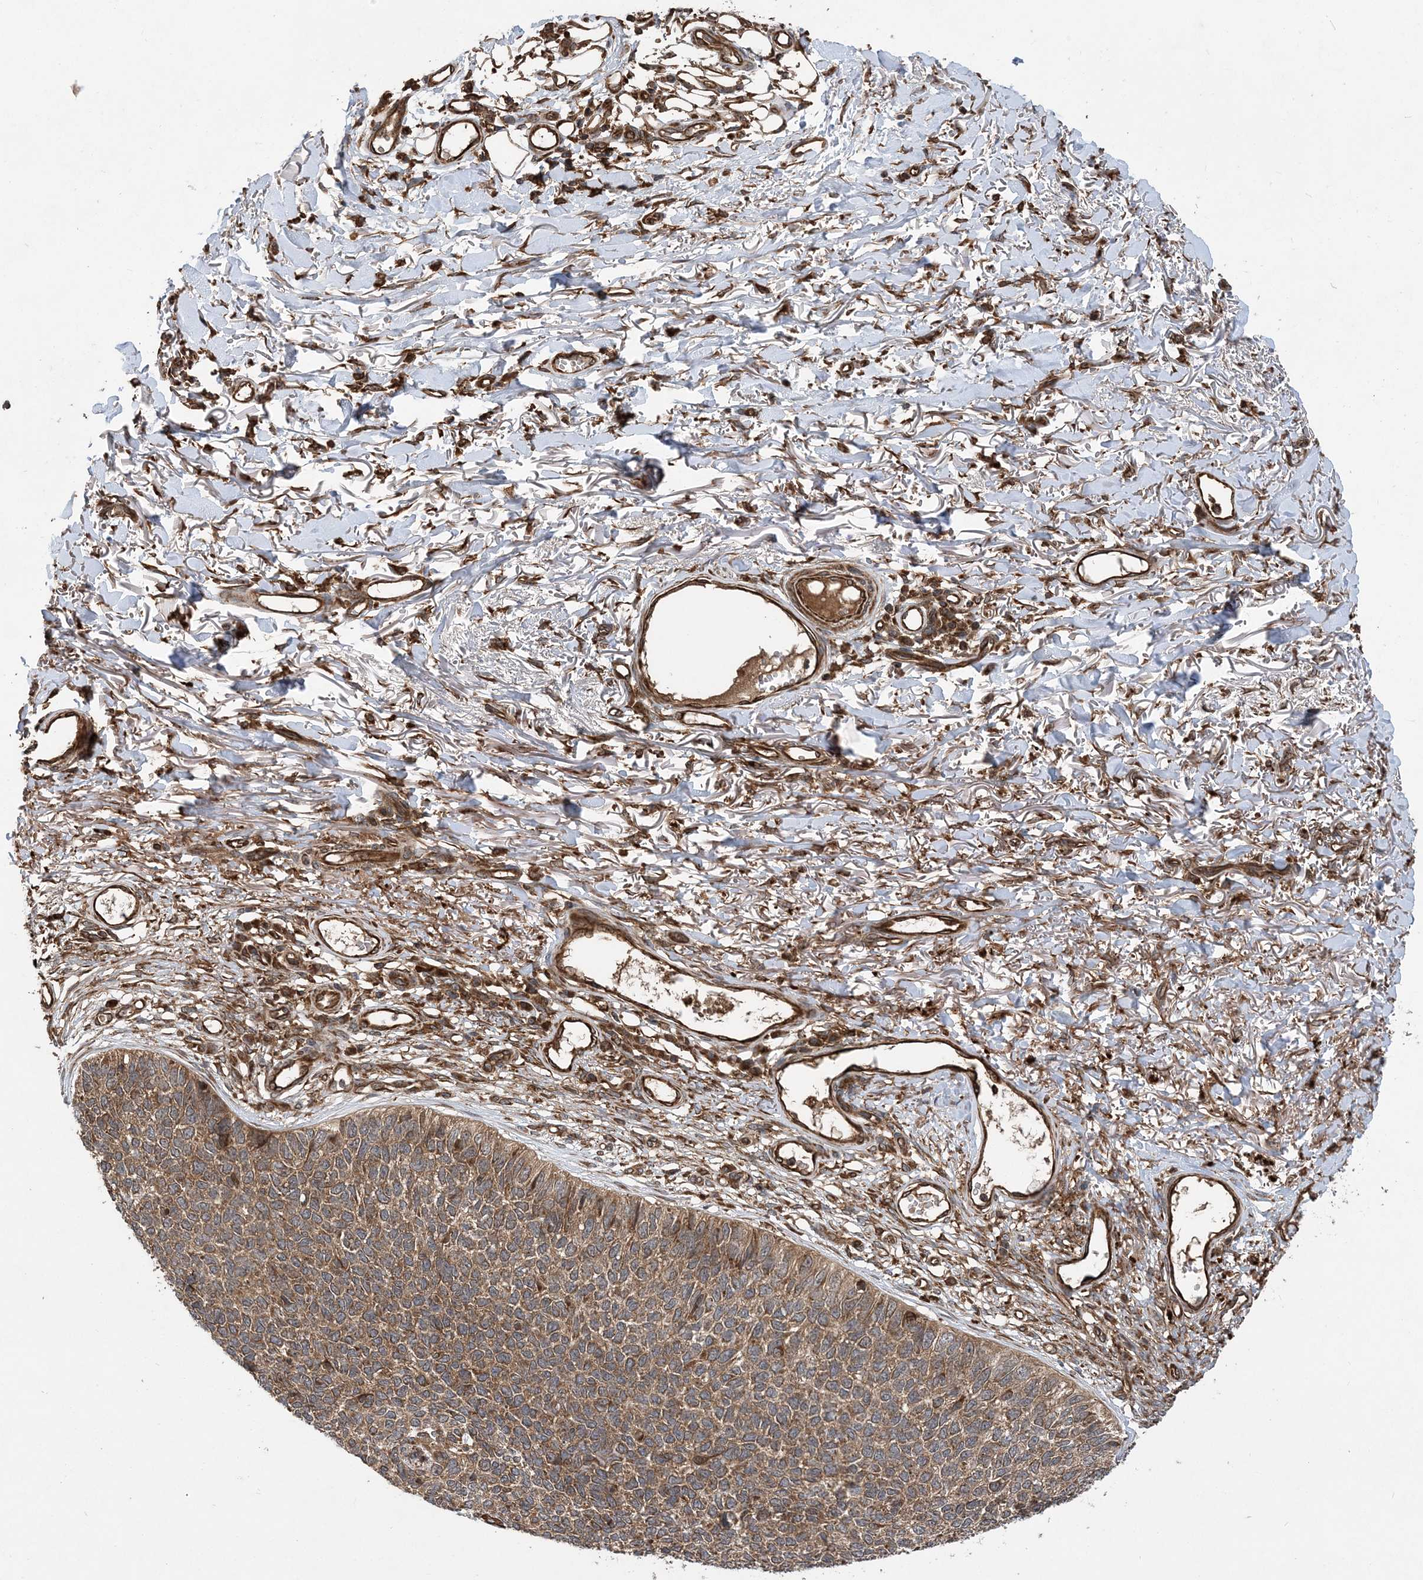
{"staining": {"intensity": "moderate", "quantity": ">75%", "location": "cytoplasmic/membranous"}, "tissue": "skin cancer", "cell_type": "Tumor cells", "image_type": "cancer", "snomed": [{"axis": "morphology", "description": "Basal cell carcinoma"}, {"axis": "topography", "description": "Skin"}], "caption": "Immunohistochemical staining of human skin cancer exhibits medium levels of moderate cytoplasmic/membranous expression in about >75% of tumor cells. (brown staining indicates protein expression, while blue staining denotes nuclei).", "gene": "ATG3", "patient": {"sex": "female", "age": 84}}